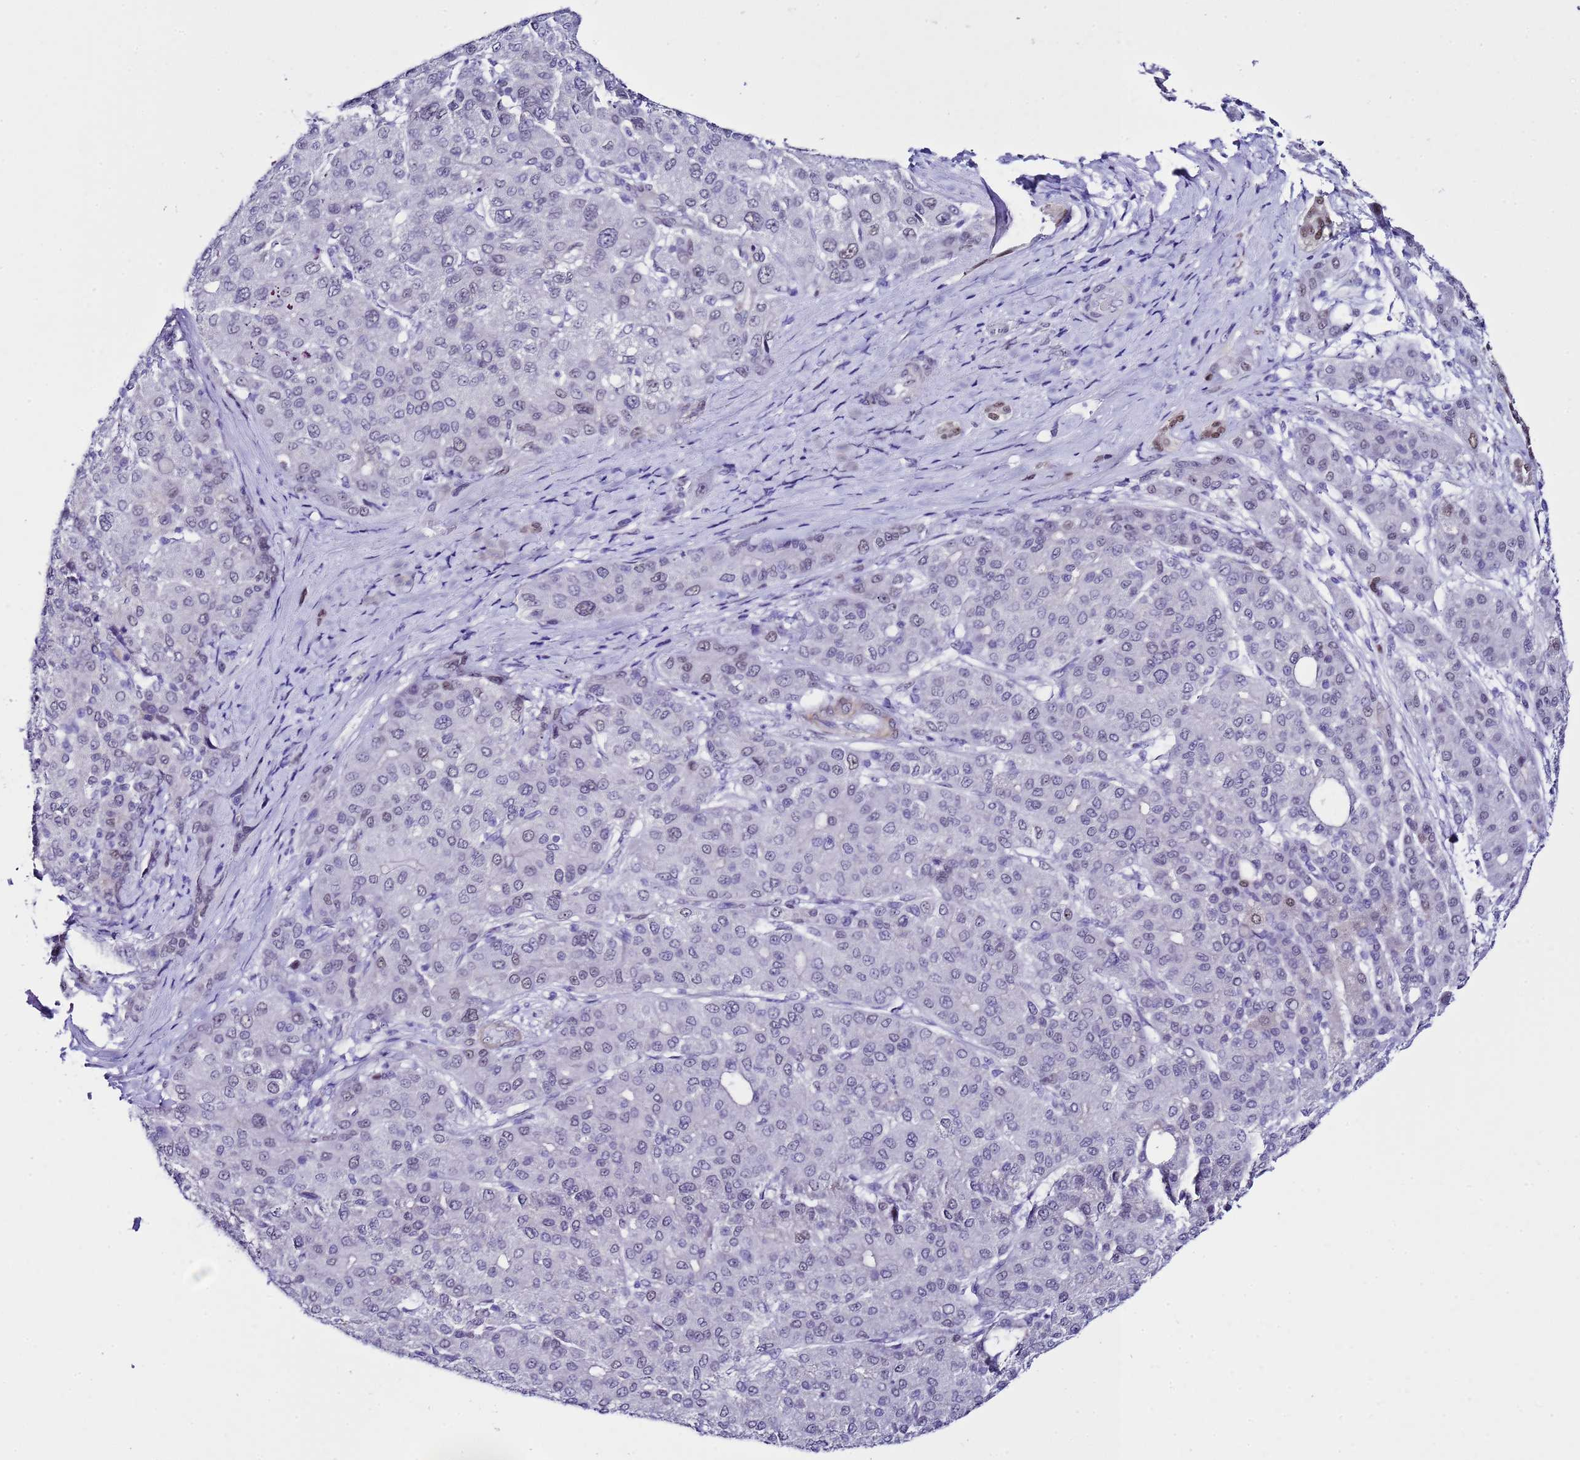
{"staining": {"intensity": "negative", "quantity": "none", "location": "none"}, "tissue": "liver cancer", "cell_type": "Tumor cells", "image_type": "cancer", "snomed": [{"axis": "morphology", "description": "Carcinoma, Hepatocellular, NOS"}, {"axis": "topography", "description": "Liver"}], "caption": "This micrograph is of hepatocellular carcinoma (liver) stained with IHC to label a protein in brown with the nuclei are counter-stained blue. There is no positivity in tumor cells. Nuclei are stained in blue.", "gene": "BCL7A", "patient": {"sex": "male", "age": 65}}